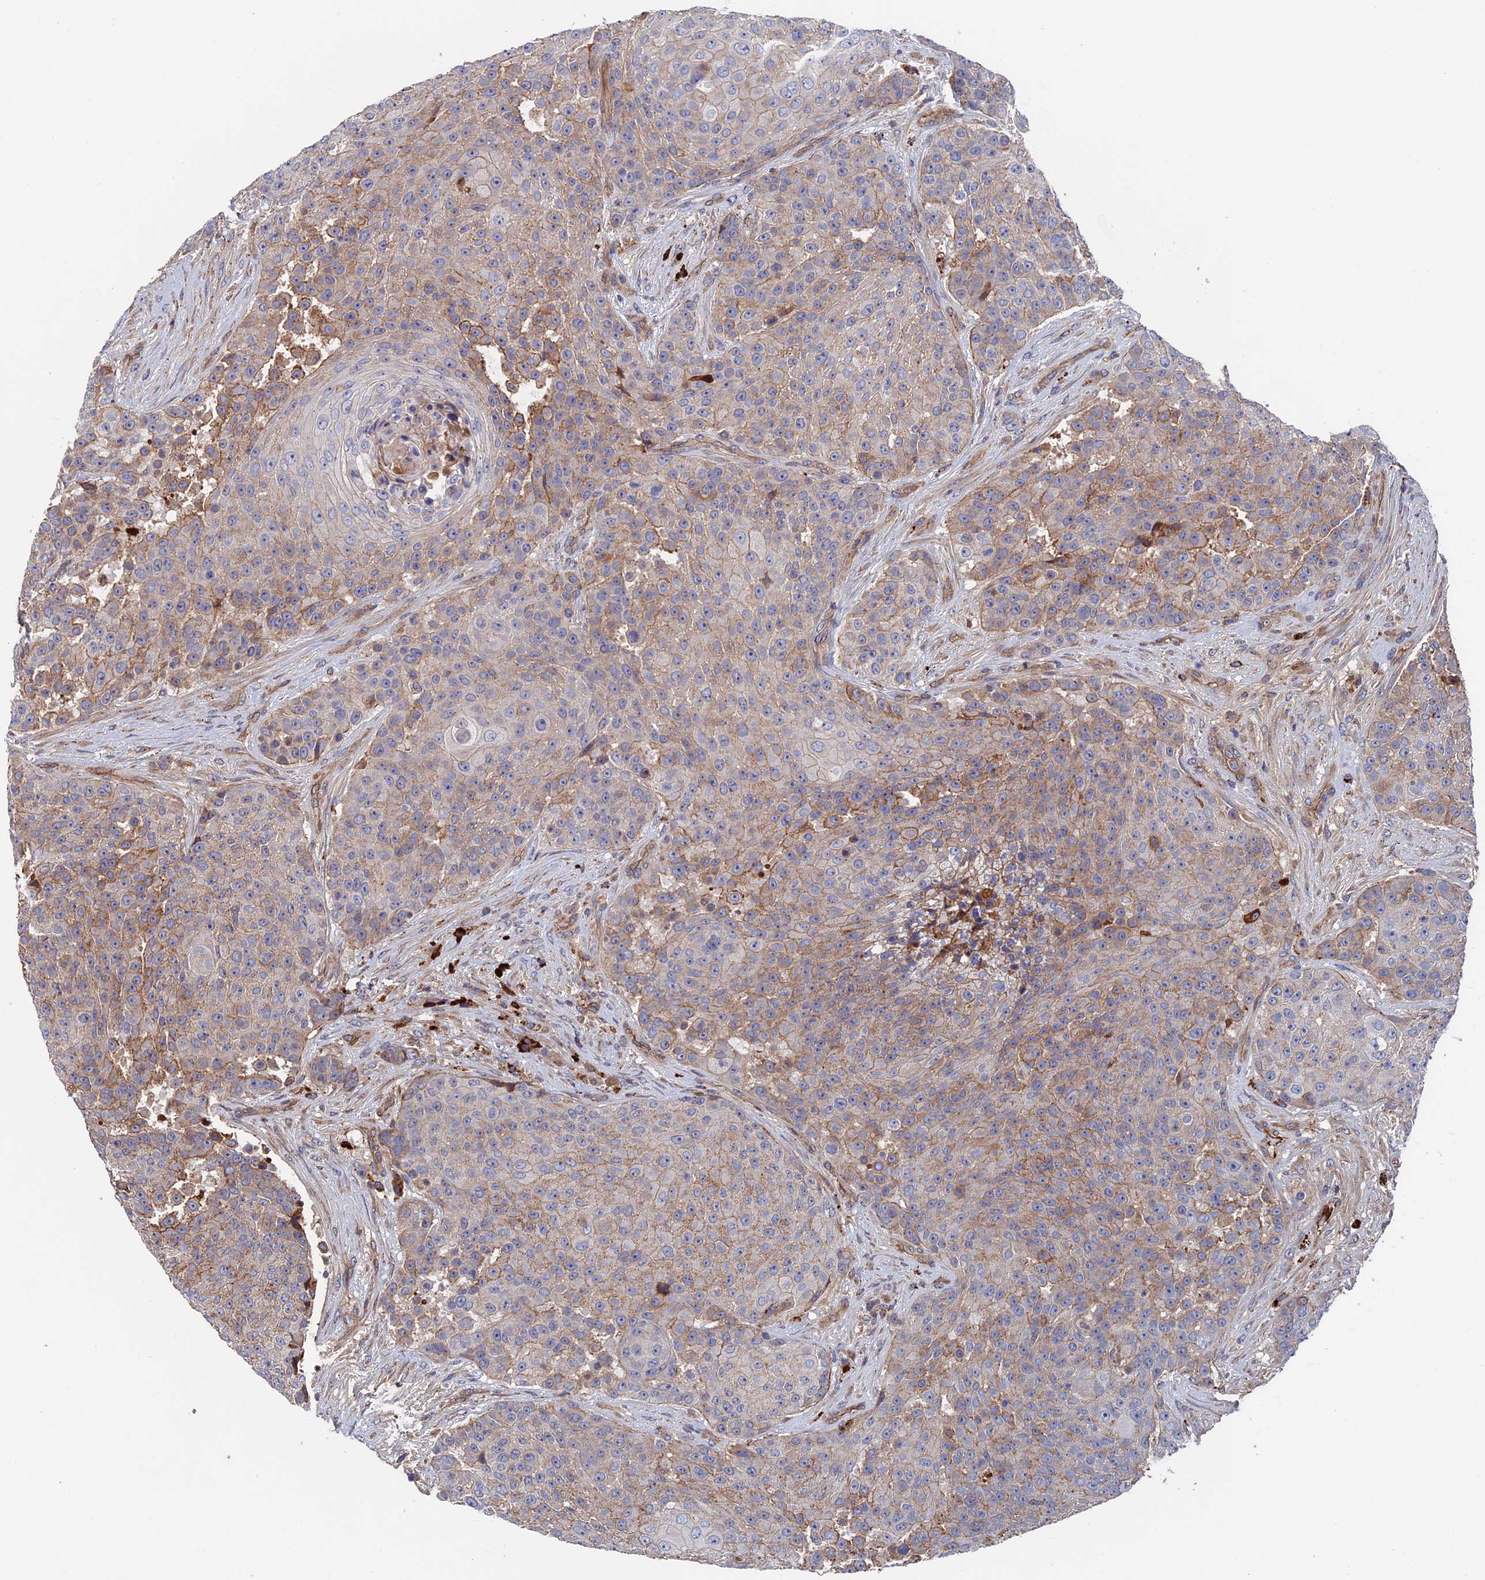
{"staining": {"intensity": "weak", "quantity": "25%-75%", "location": "cytoplasmic/membranous"}, "tissue": "urothelial cancer", "cell_type": "Tumor cells", "image_type": "cancer", "snomed": [{"axis": "morphology", "description": "Urothelial carcinoma, High grade"}, {"axis": "topography", "description": "Urinary bladder"}], "caption": "High-power microscopy captured an immunohistochemistry (IHC) photomicrograph of high-grade urothelial carcinoma, revealing weak cytoplasmic/membranous positivity in approximately 25%-75% of tumor cells.", "gene": "RPUSD1", "patient": {"sex": "female", "age": 63}}